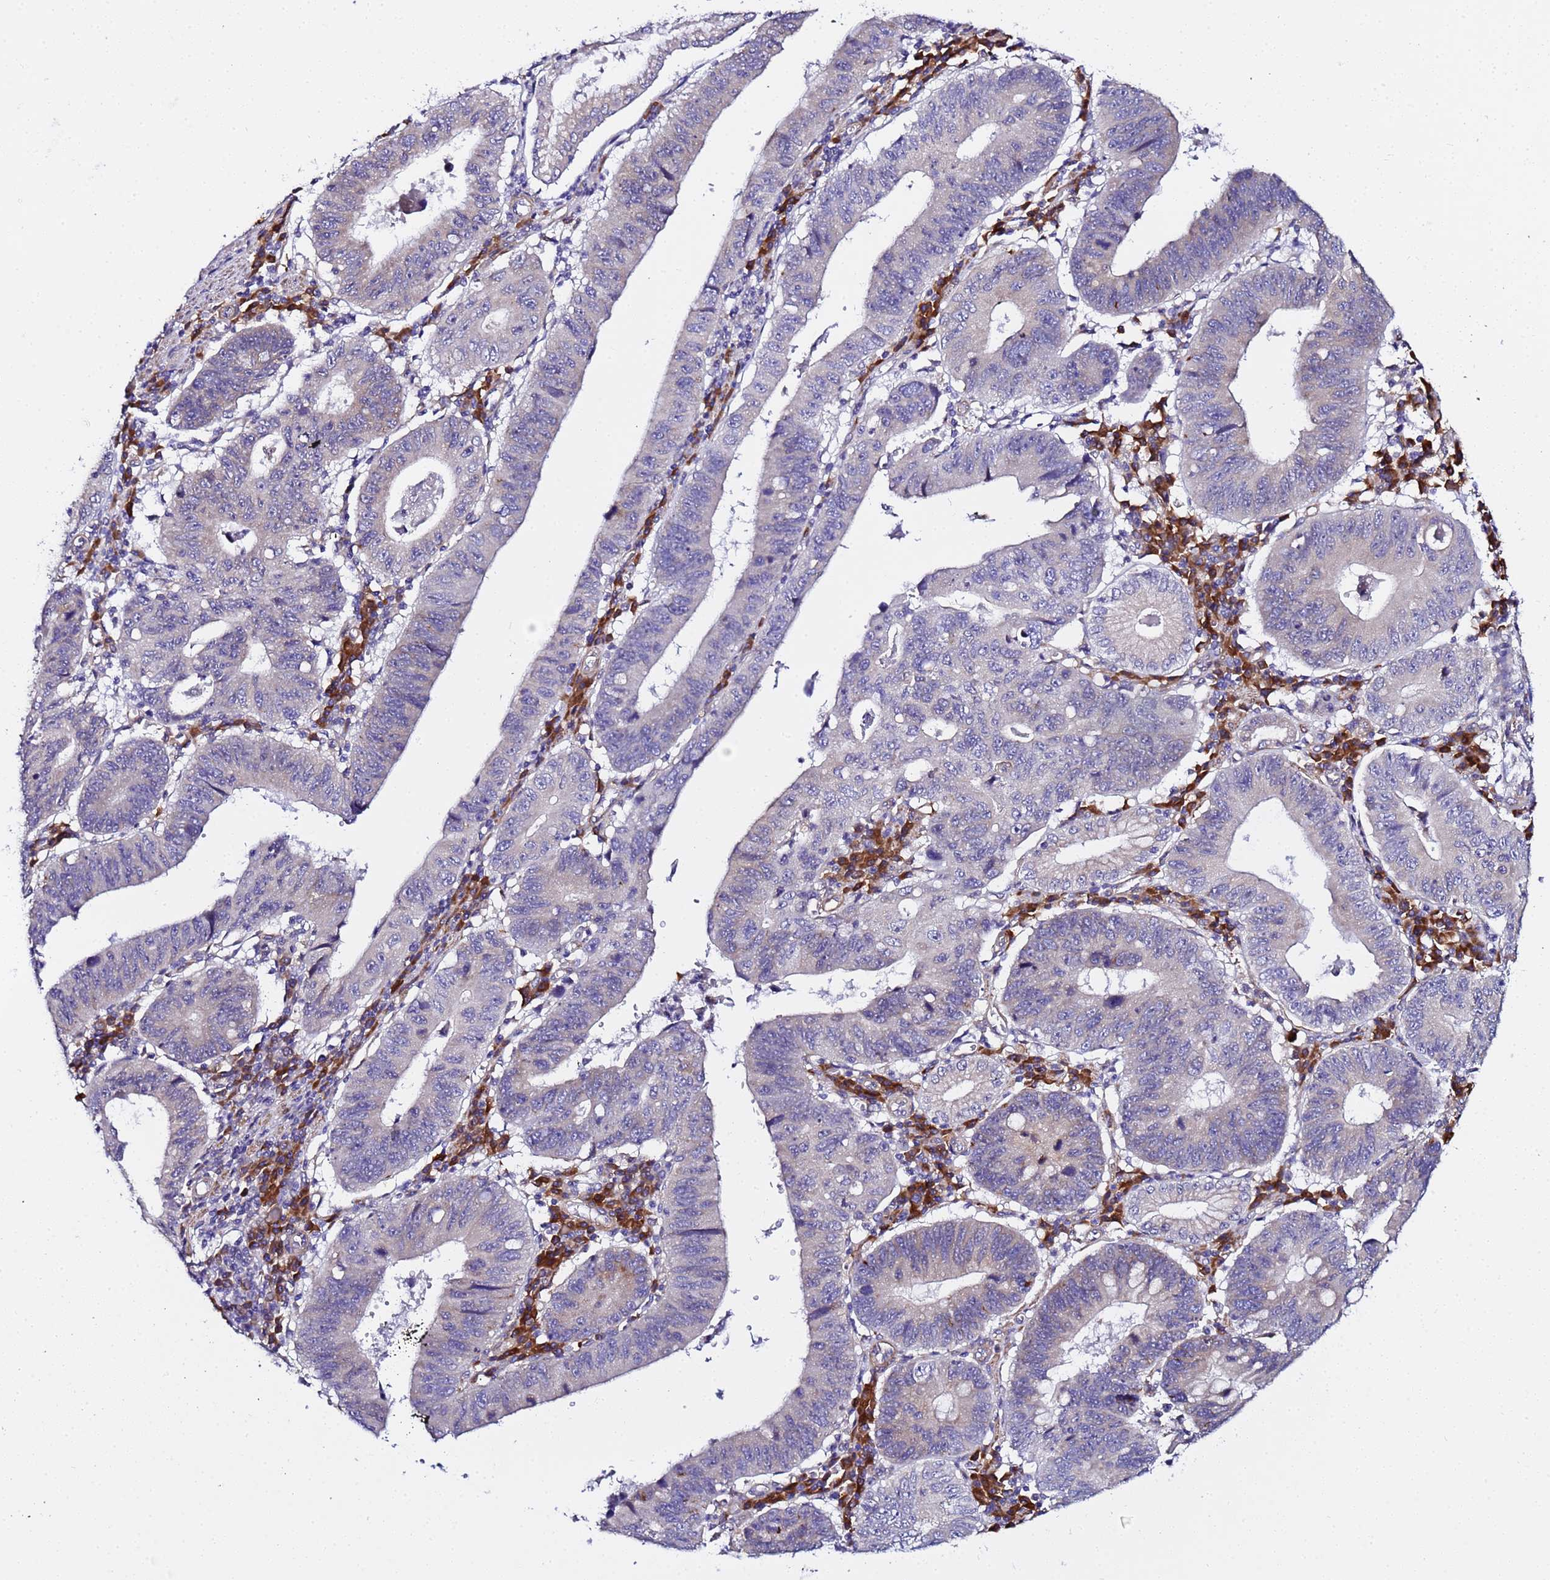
{"staining": {"intensity": "weak", "quantity": "25%-75%", "location": "cytoplasmic/membranous"}, "tissue": "stomach cancer", "cell_type": "Tumor cells", "image_type": "cancer", "snomed": [{"axis": "morphology", "description": "Adenocarcinoma, NOS"}, {"axis": "topography", "description": "Stomach"}], "caption": "Human stomach cancer (adenocarcinoma) stained for a protein (brown) demonstrates weak cytoplasmic/membranous positive staining in about 25%-75% of tumor cells.", "gene": "JRKL", "patient": {"sex": "male", "age": 59}}